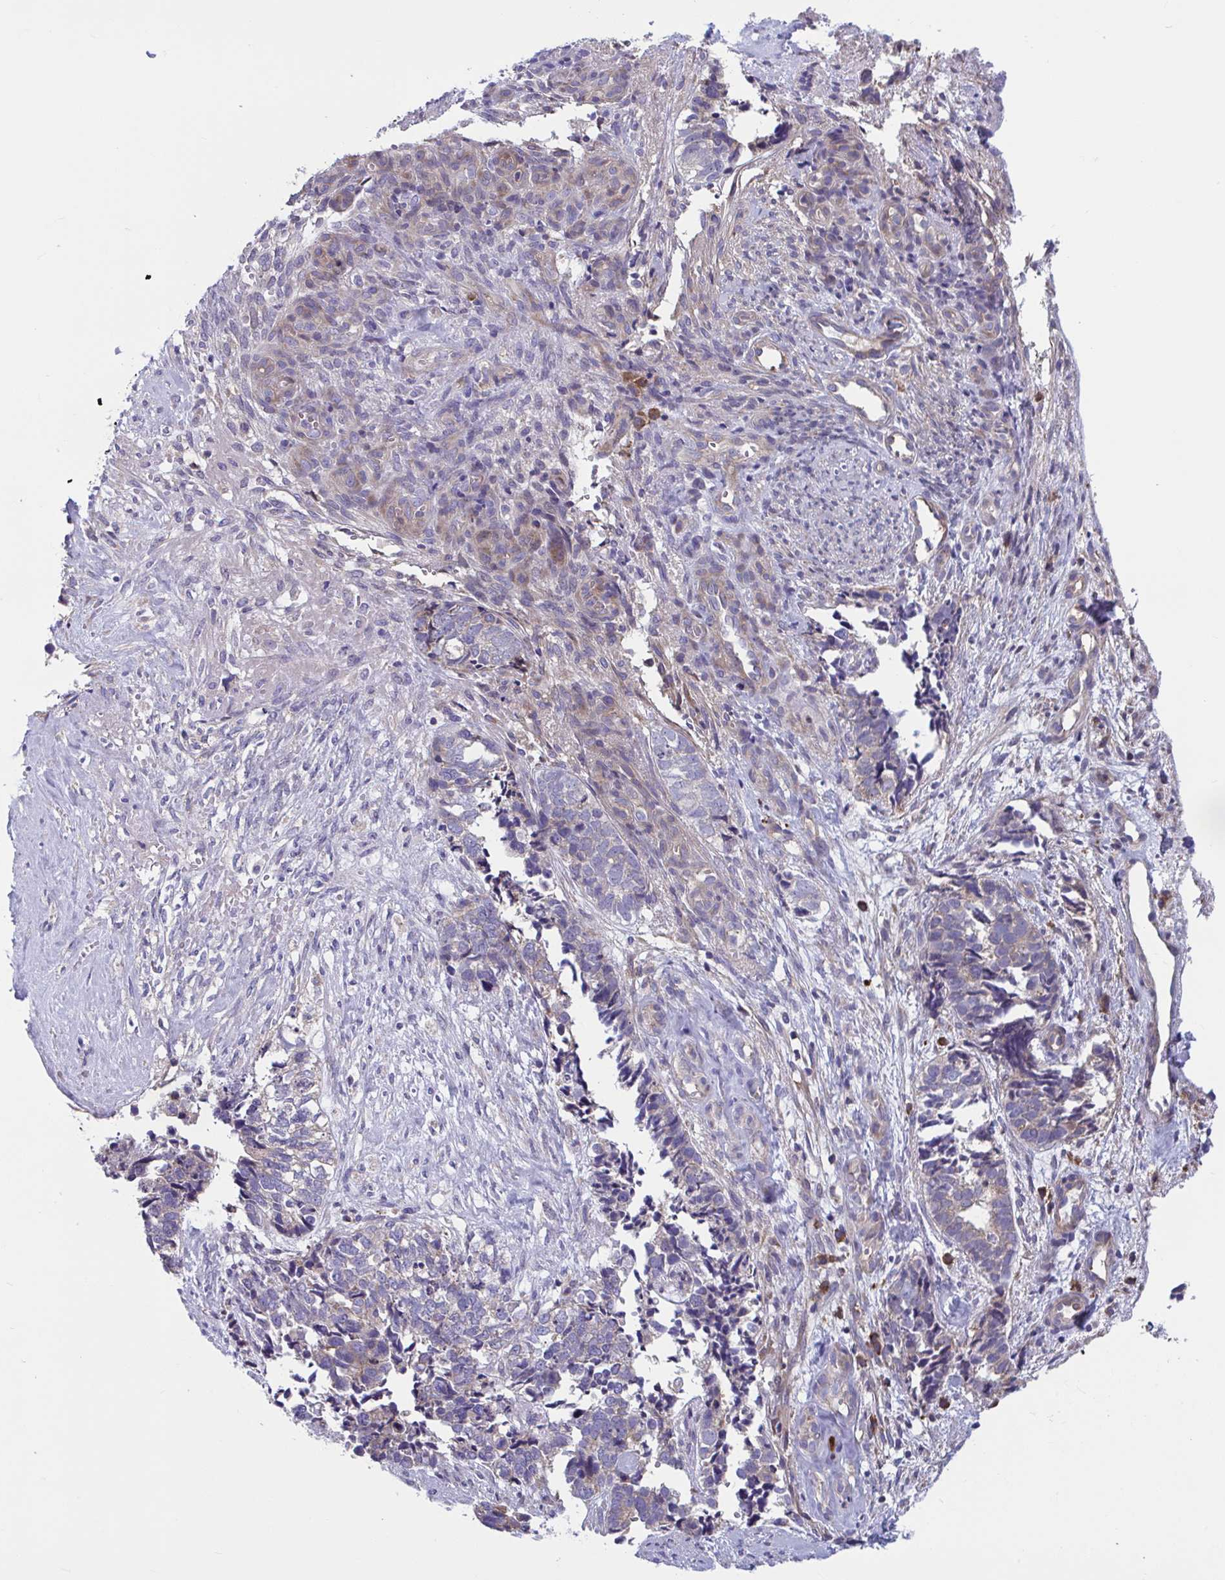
{"staining": {"intensity": "weak", "quantity": "<25%", "location": "cytoplasmic/membranous"}, "tissue": "cervical cancer", "cell_type": "Tumor cells", "image_type": "cancer", "snomed": [{"axis": "morphology", "description": "Squamous cell carcinoma, NOS"}, {"axis": "topography", "description": "Cervix"}], "caption": "DAB (3,3'-diaminobenzidine) immunohistochemical staining of human squamous cell carcinoma (cervical) reveals no significant positivity in tumor cells. (DAB (3,3'-diaminobenzidine) immunohistochemistry (IHC) with hematoxylin counter stain).", "gene": "WBP1", "patient": {"sex": "female", "age": 63}}